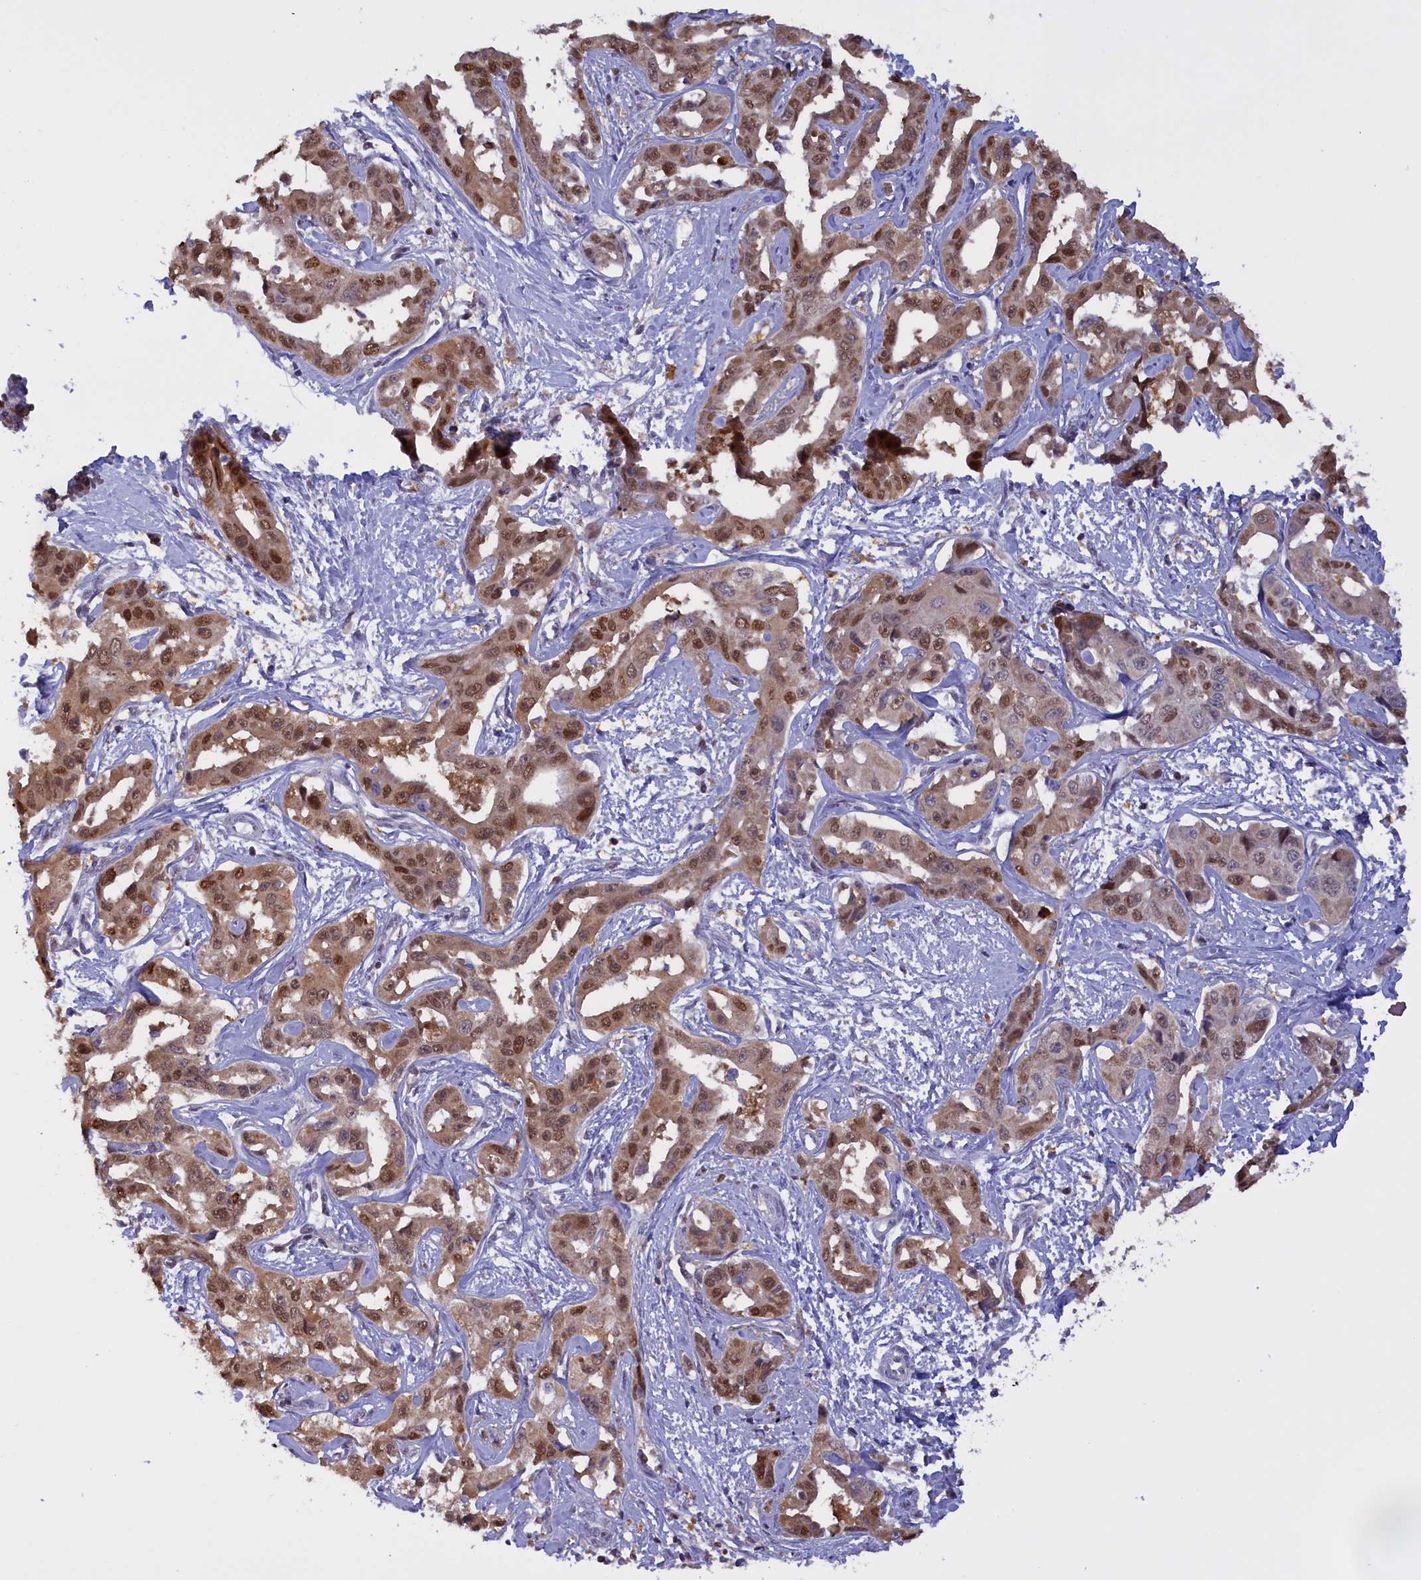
{"staining": {"intensity": "moderate", "quantity": ">75%", "location": "cytoplasmic/membranous,nuclear"}, "tissue": "liver cancer", "cell_type": "Tumor cells", "image_type": "cancer", "snomed": [{"axis": "morphology", "description": "Cholangiocarcinoma"}, {"axis": "topography", "description": "Liver"}], "caption": "Human cholangiocarcinoma (liver) stained with a protein marker shows moderate staining in tumor cells.", "gene": "IZUMO2", "patient": {"sex": "male", "age": 59}}